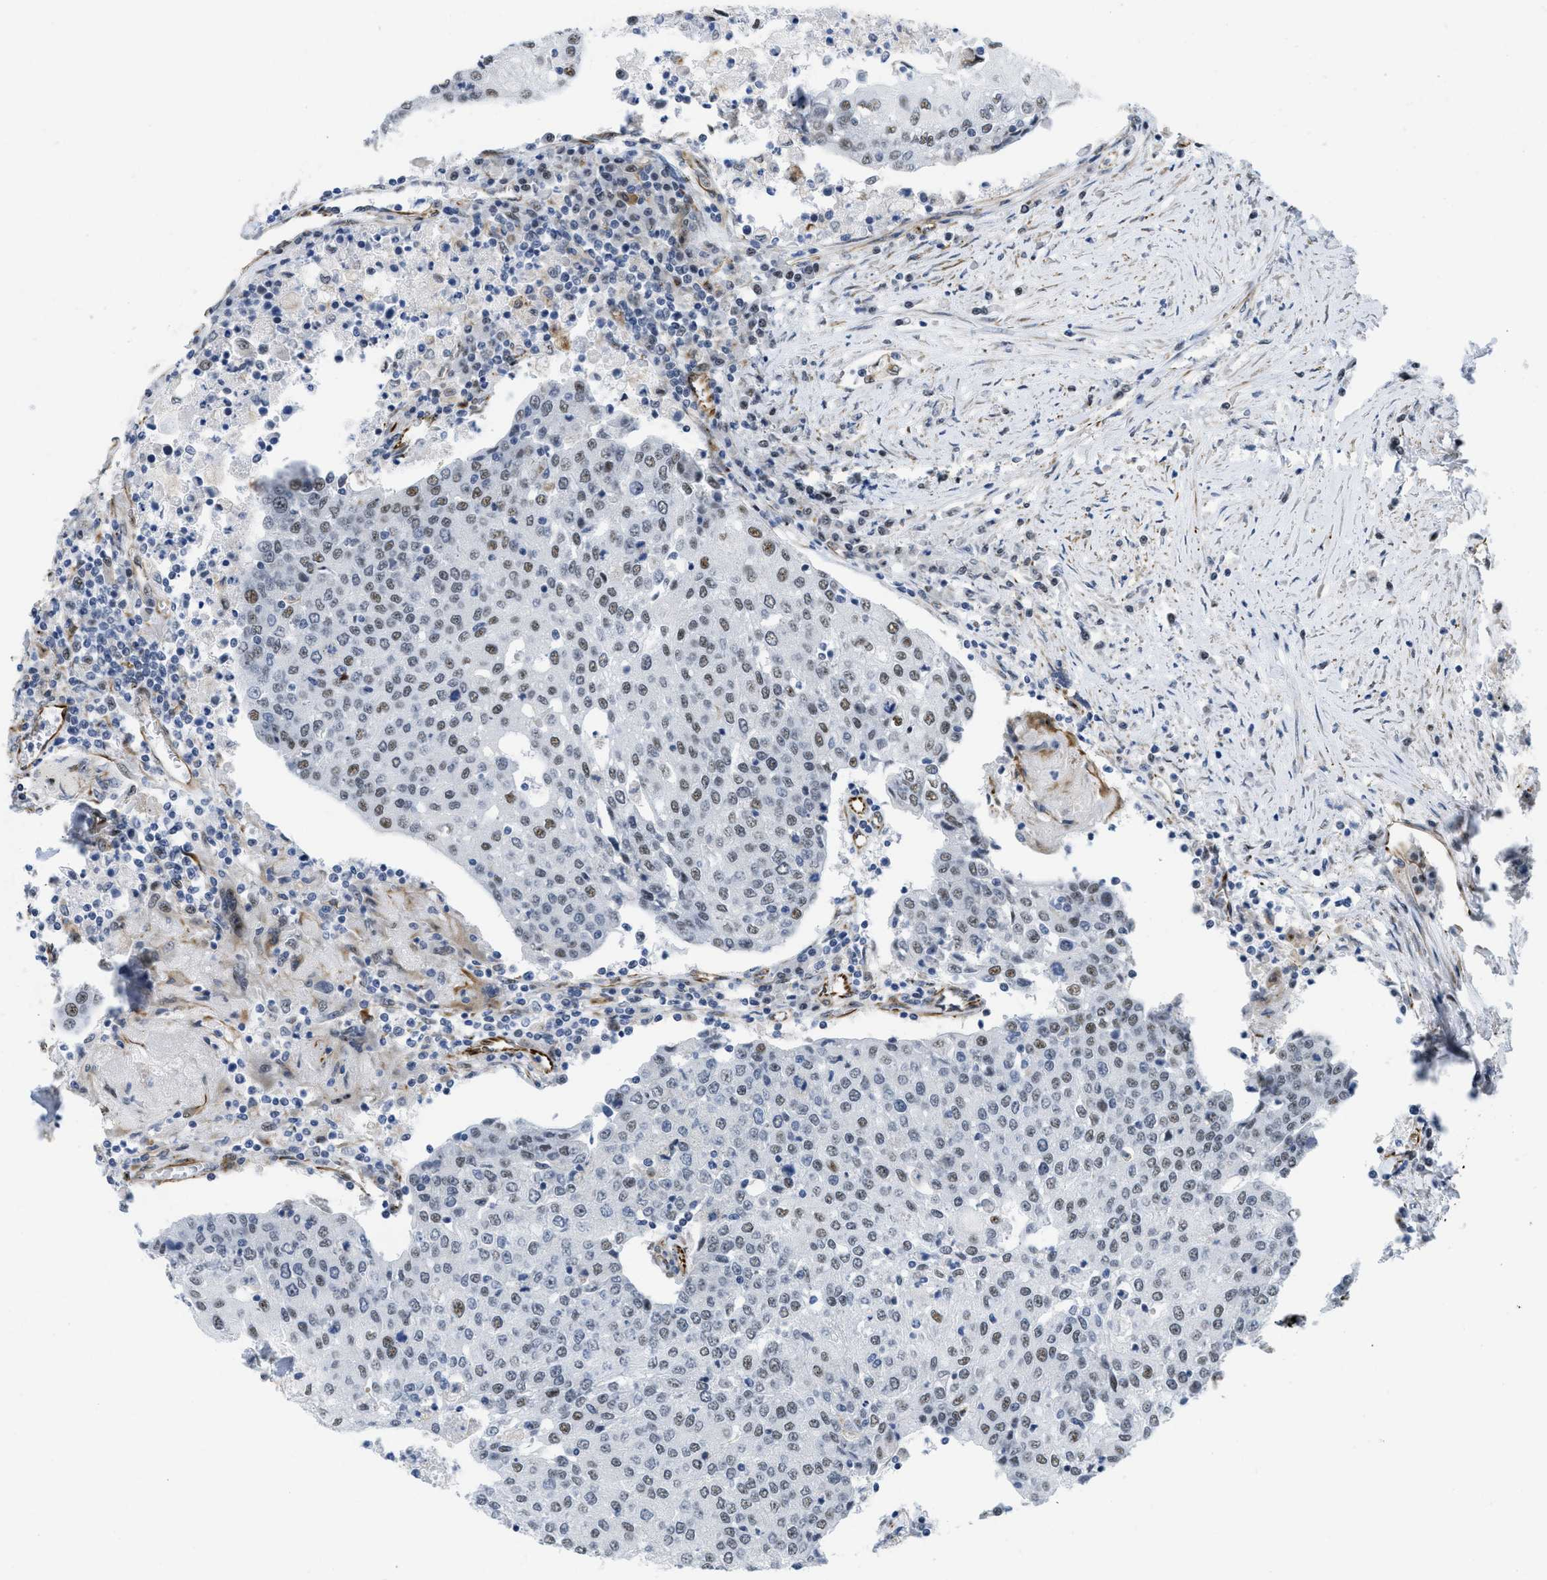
{"staining": {"intensity": "weak", "quantity": "25%-75%", "location": "nuclear"}, "tissue": "urothelial cancer", "cell_type": "Tumor cells", "image_type": "cancer", "snomed": [{"axis": "morphology", "description": "Urothelial carcinoma, High grade"}, {"axis": "topography", "description": "Urinary bladder"}], "caption": "The immunohistochemical stain highlights weak nuclear staining in tumor cells of high-grade urothelial carcinoma tissue.", "gene": "LRRC8B", "patient": {"sex": "female", "age": 85}}